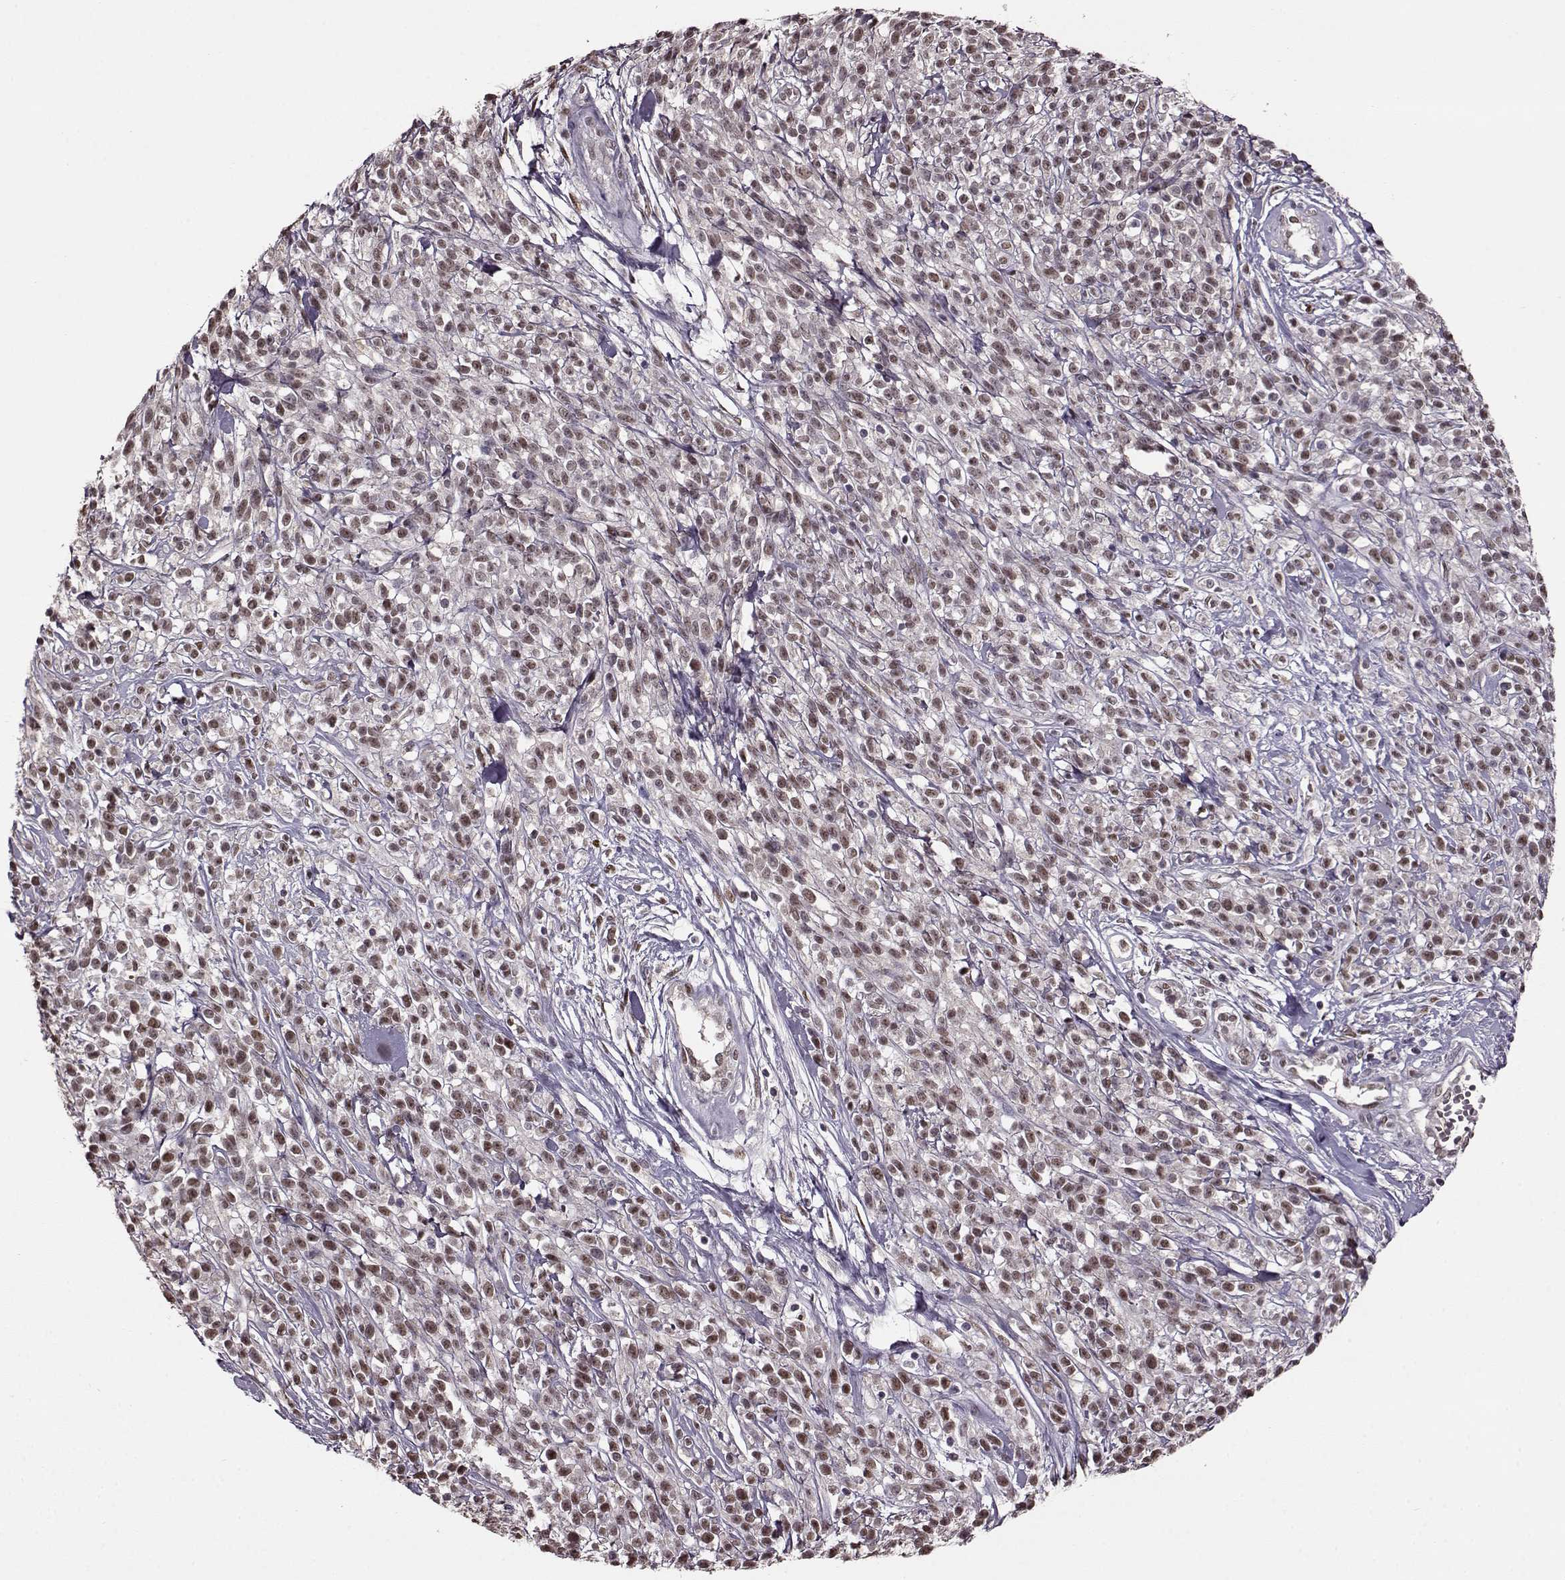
{"staining": {"intensity": "weak", "quantity": ">75%", "location": "nuclear"}, "tissue": "melanoma", "cell_type": "Tumor cells", "image_type": "cancer", "snomed": [{"axis": "morphology", "description": "Malignant melanoma, NOS"}, {"axis": "topography", "description": "Skin"}, {"axis": "topography", "description": "Skin of trunk"}], "caption": "This is an image of immunohistochemistry (IHC) staining of melanoma, which shows weak positivity in the nuclear of tumor cells.", "gene": "FTO", "patient": {"sex": "male", "age": 74}}